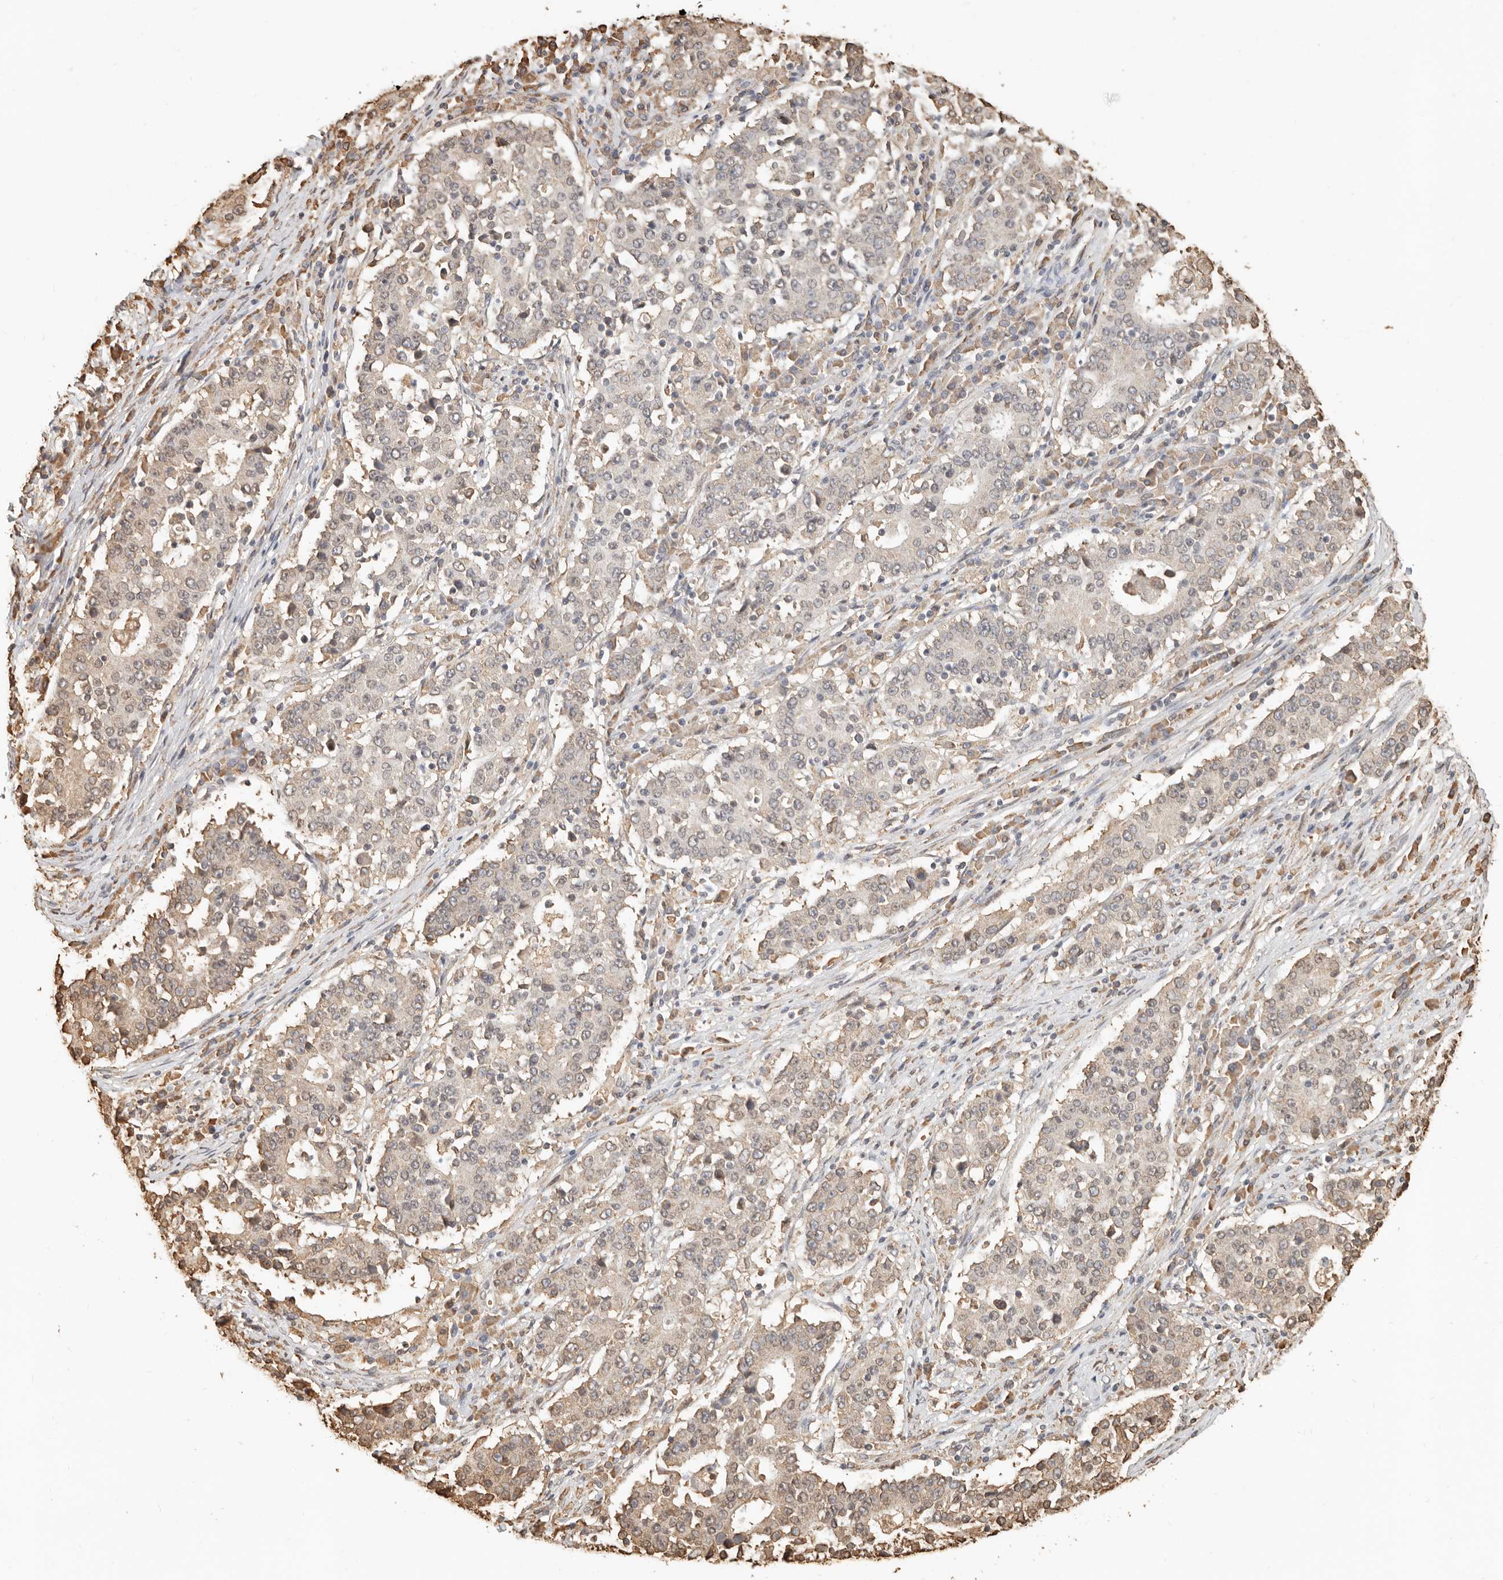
{"staining": {"intensity": "weak", "quantity": "<25%", "location": "cytoplasmic/membranous"}, "tissue": "stomach cancer", "cell_type": "Tumor cells", "image_type": "cancer", "snomed": [{"axis": "morphology", "description": "Adenocarcinoma, NOS"}, {"axis": "topography", "description": "Stomach"}], "caption": "Immunohistochemistry photomicrograph of neoplastic tissue: human stomach cancer (adenocarcinoma) stained with DAB exhibits no significant protein positivity in tumor cells.", "gene": "ARHGEF10L", "patient": {"sex": "male", "age": 59}}